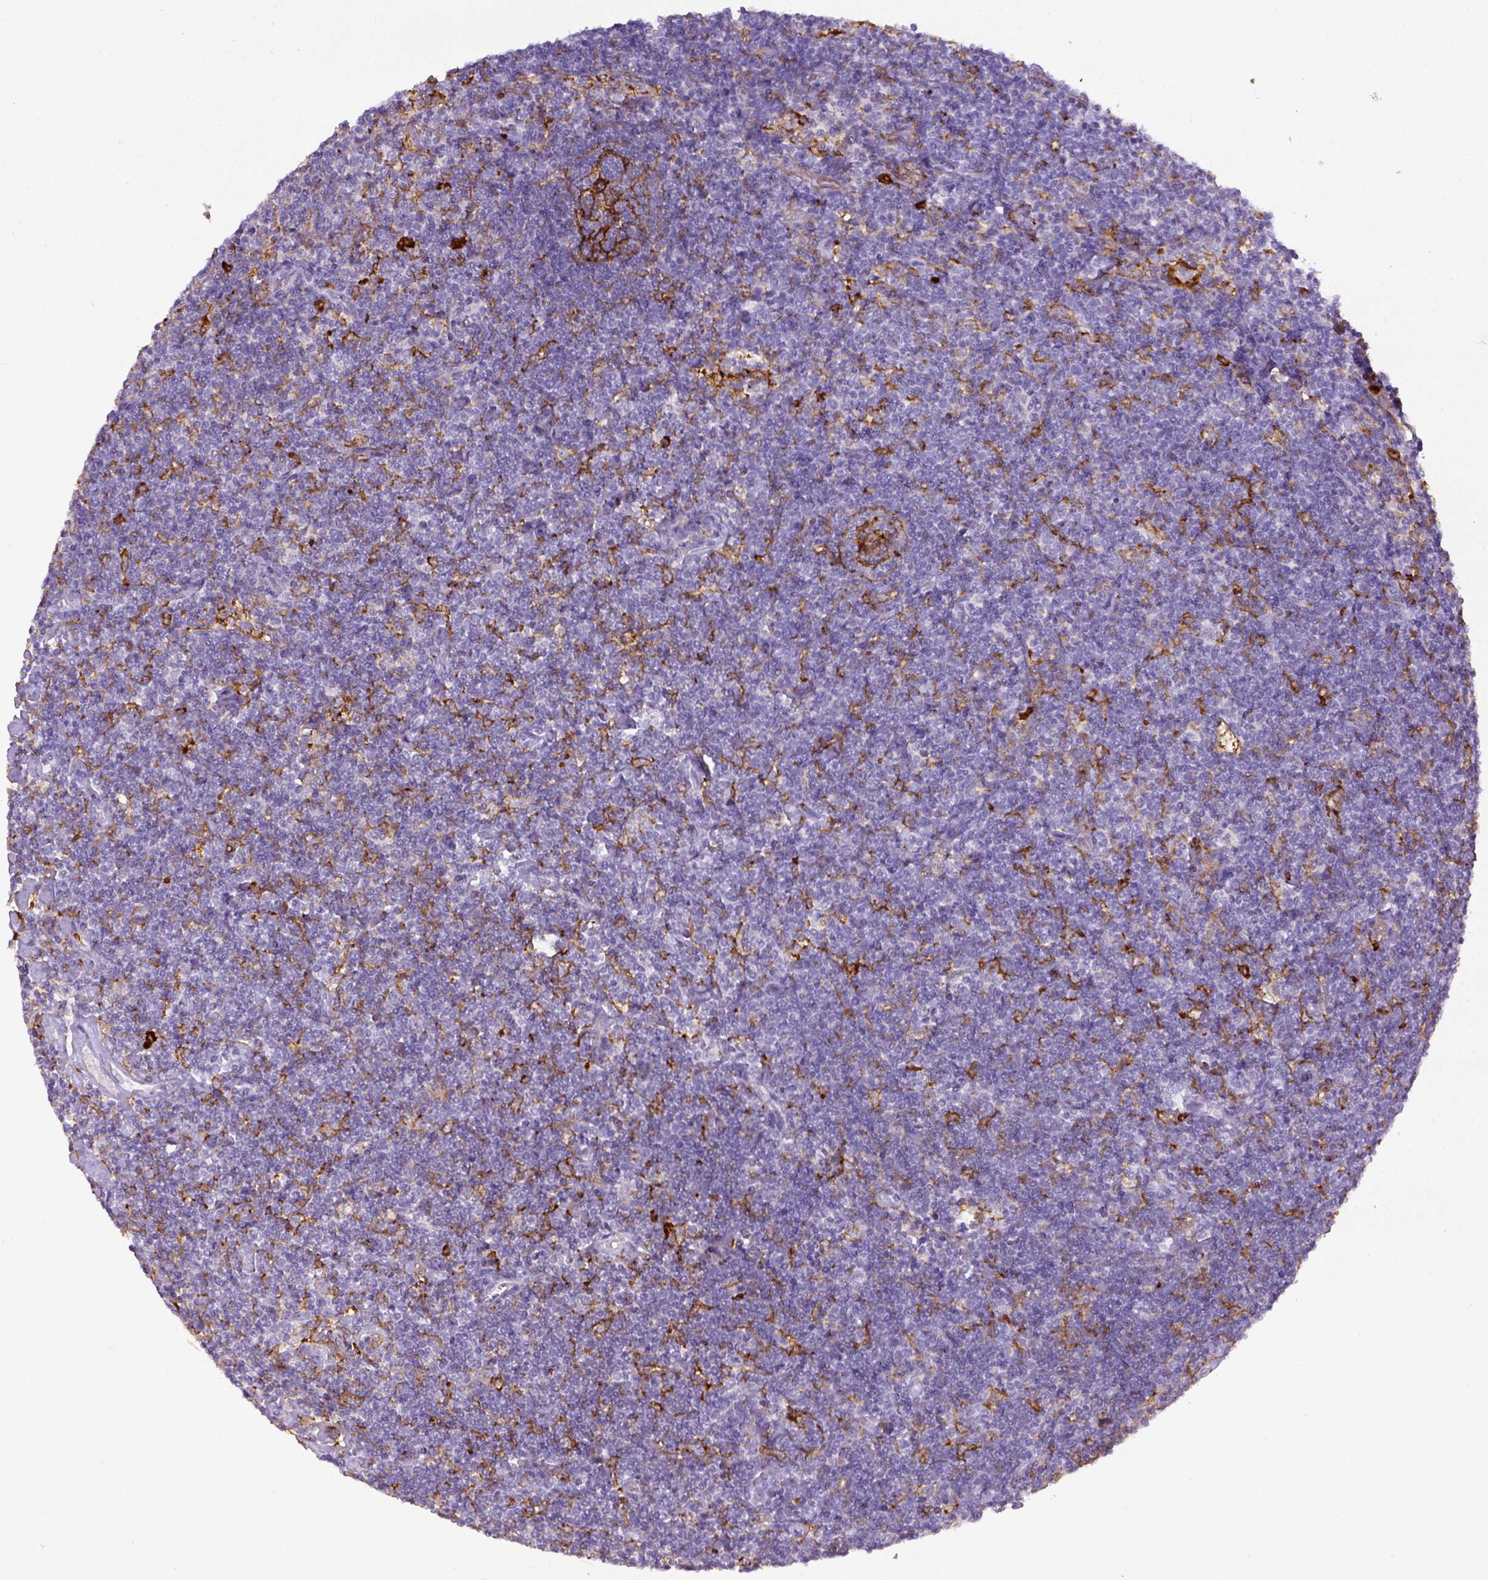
{"staining": {"intensity": "negative", "quantity": "none", "location": "none"}, "tissue": "lymphoma", "cell_type": "Tumor cells", "image_type": "cancer", "snomed": [{"axis": "morphology", "description": "Hodgkin's disease, NOS"}, {"axis": "topography", "description": "Lymph node"}], "caption": "IHC histopathology image of human lymphoma stained for a protein (brown), which displays no positivity in tumor cells.", "gene": "ITGAM", "patient": {"sex": "male", "age": 40}}